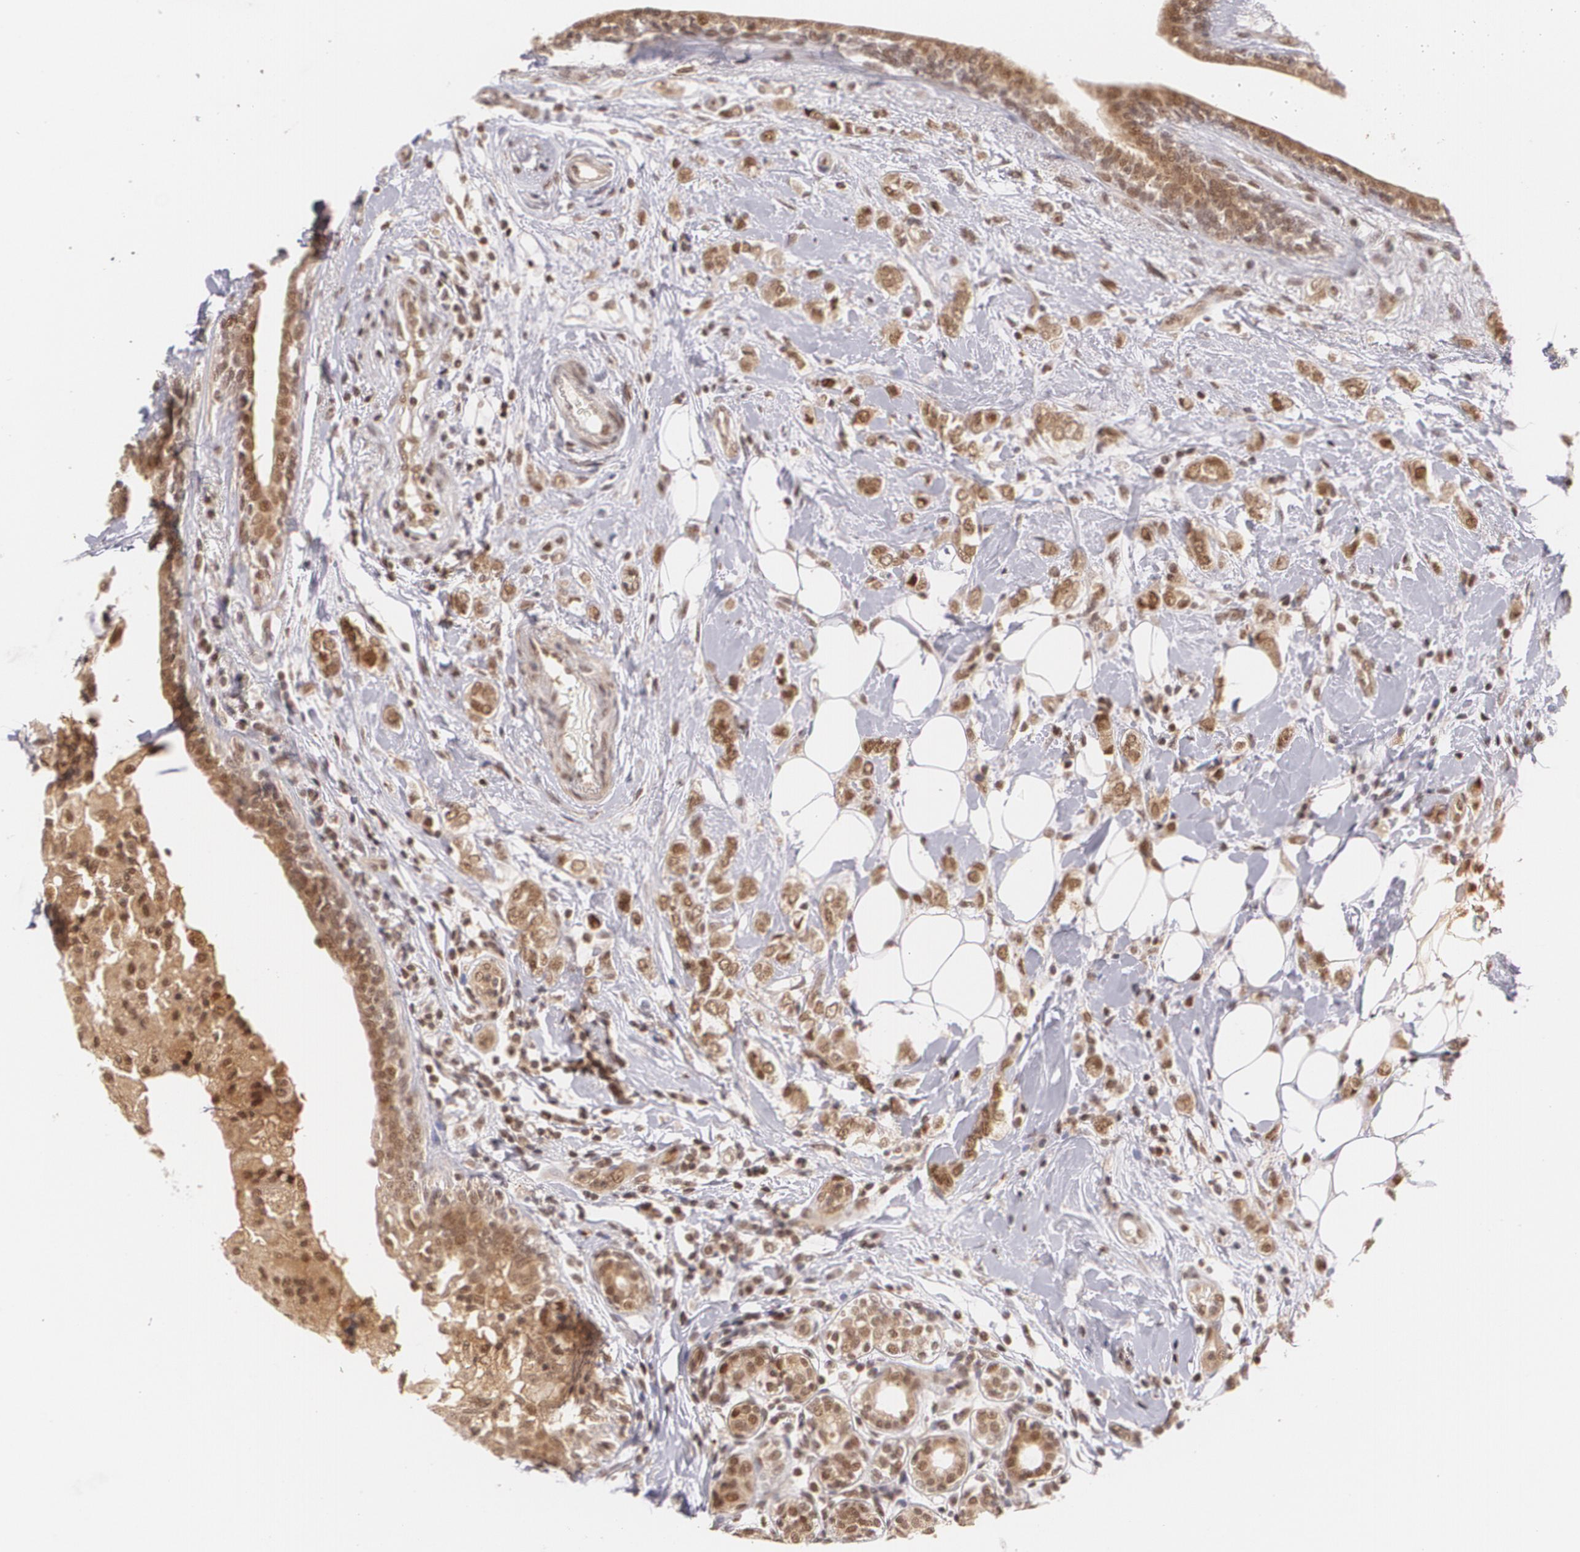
{"staining": {"intensity": "moderate", "quantity": "25%-75%", "location": "cytoplasmic/membranous,nuclear"}, "tissue": "breast cancer", "cell_type": "Tumor cells", "image_type": "cancer", "snomed": [{"axis": "morphology", "description": "Normal tissue, NOS"}, {"axis": "morphology", "description": "Lobular carcinoma"}, {"axis": "topography", "description": "Breast"}], "caption": "Protein expression analysis of breast lobular carcinoma demonstrates moderate cytoplasmic/membranous and nuclear expression in approximately 25%-75% of tumor cells.", "gene": "CUL2", "patient": {"sex": "female", "age": 47}}